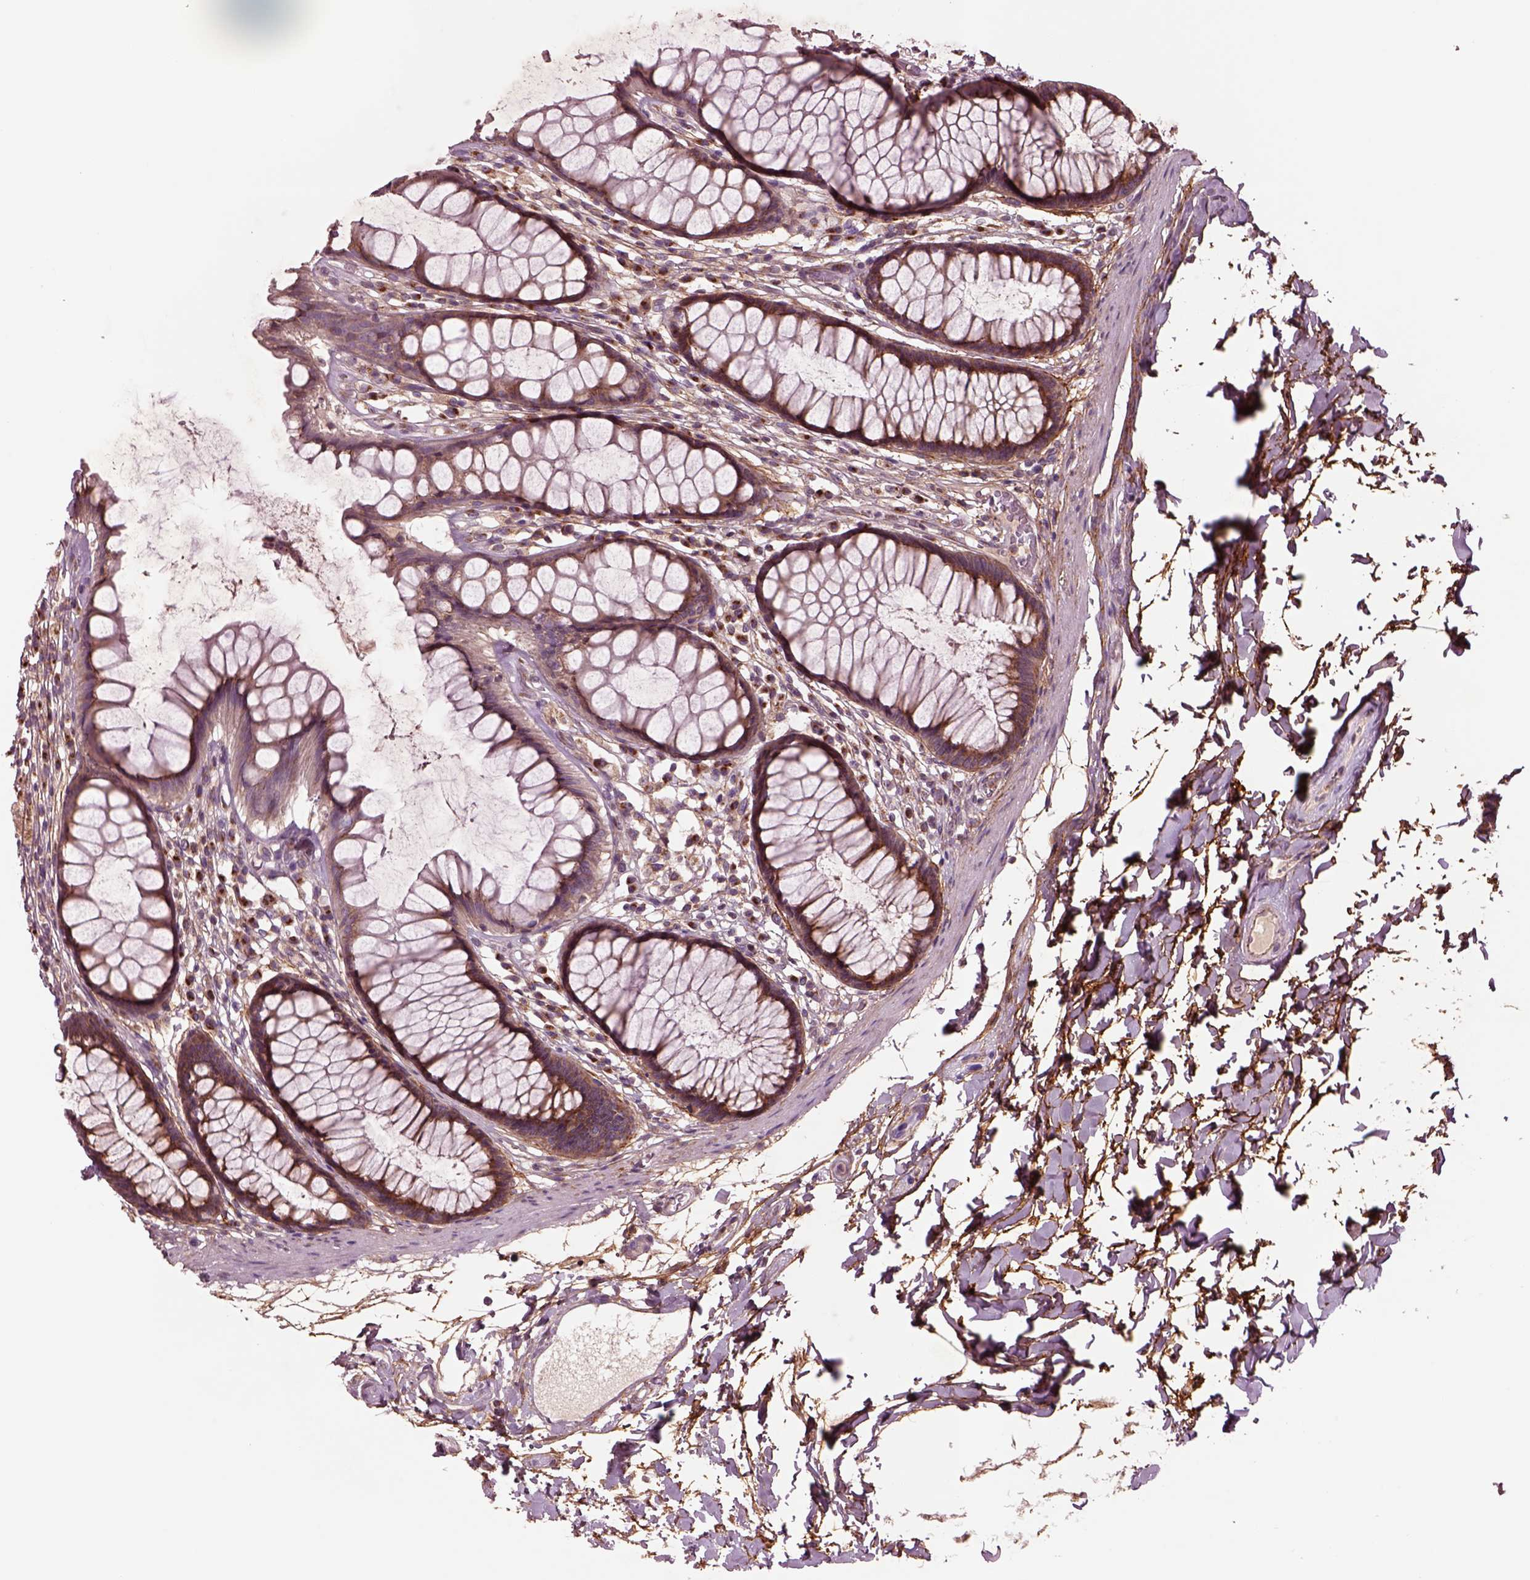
{"staining": {"intensity": "moderate", "quantity": ">75%", "location": "cytoplasmic/membranous"}, "tissue": "rectum", "cell_type": "Glandular cells", "image_type": "normal", "snomed": [{"axis": "morphology", "description": "Normal tissue, NOS"}, {"axis": "topography", "description": "Rectum"}], "caption": "A high-resolution image shows IHC staining of benign rectum, which reveals moderate cytoplasmic/membranous staining in about >75% of glandular cells.", "gene": "SEC23A", "patient": {"sex": "male", "age": 72}}